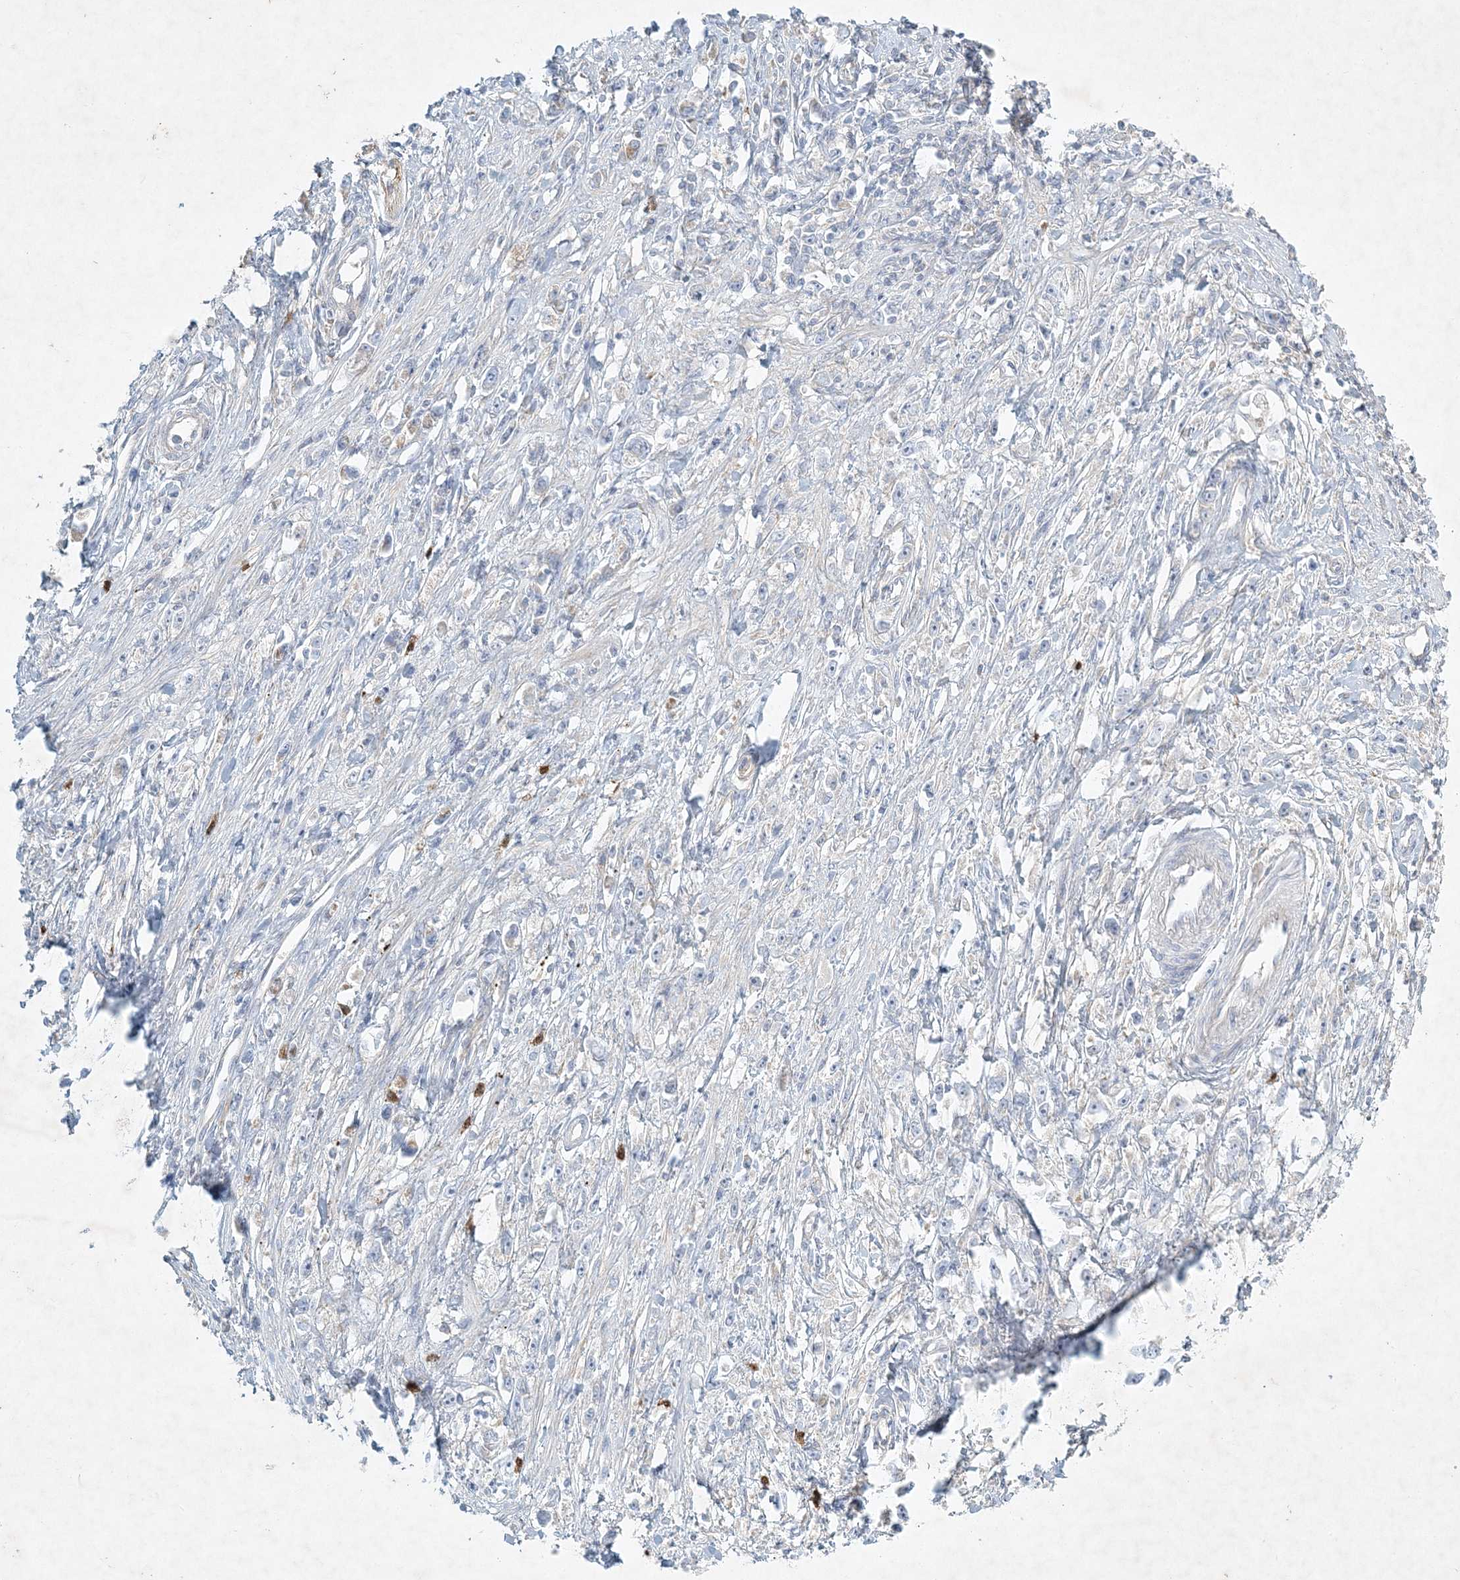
{"staining": {"intensity": "negative", "quantity": "none", "location": "none"}, "tissue": "stomach cancer", "cell_type": "Tumor cells", "image_type": "cancer", "snomed": [{"axis": "morphology", "description": "Adenocarcinoma, NOS"}, {"axis": "topography", "description": "Stomach"}], "caption": "High power microscopy histopathology image of an immunohistochemistry (IHC) histopathology image of stomach cancer (adenocarcinoma), revealing no significant staining in tumor cells. (Stains: DAB IHC with hematoxylin counter stain, Microscopy: brightfield microscopy at high magnification).", "gene": "STK11IP", "patient": {"sex": "female", "age": 59}}